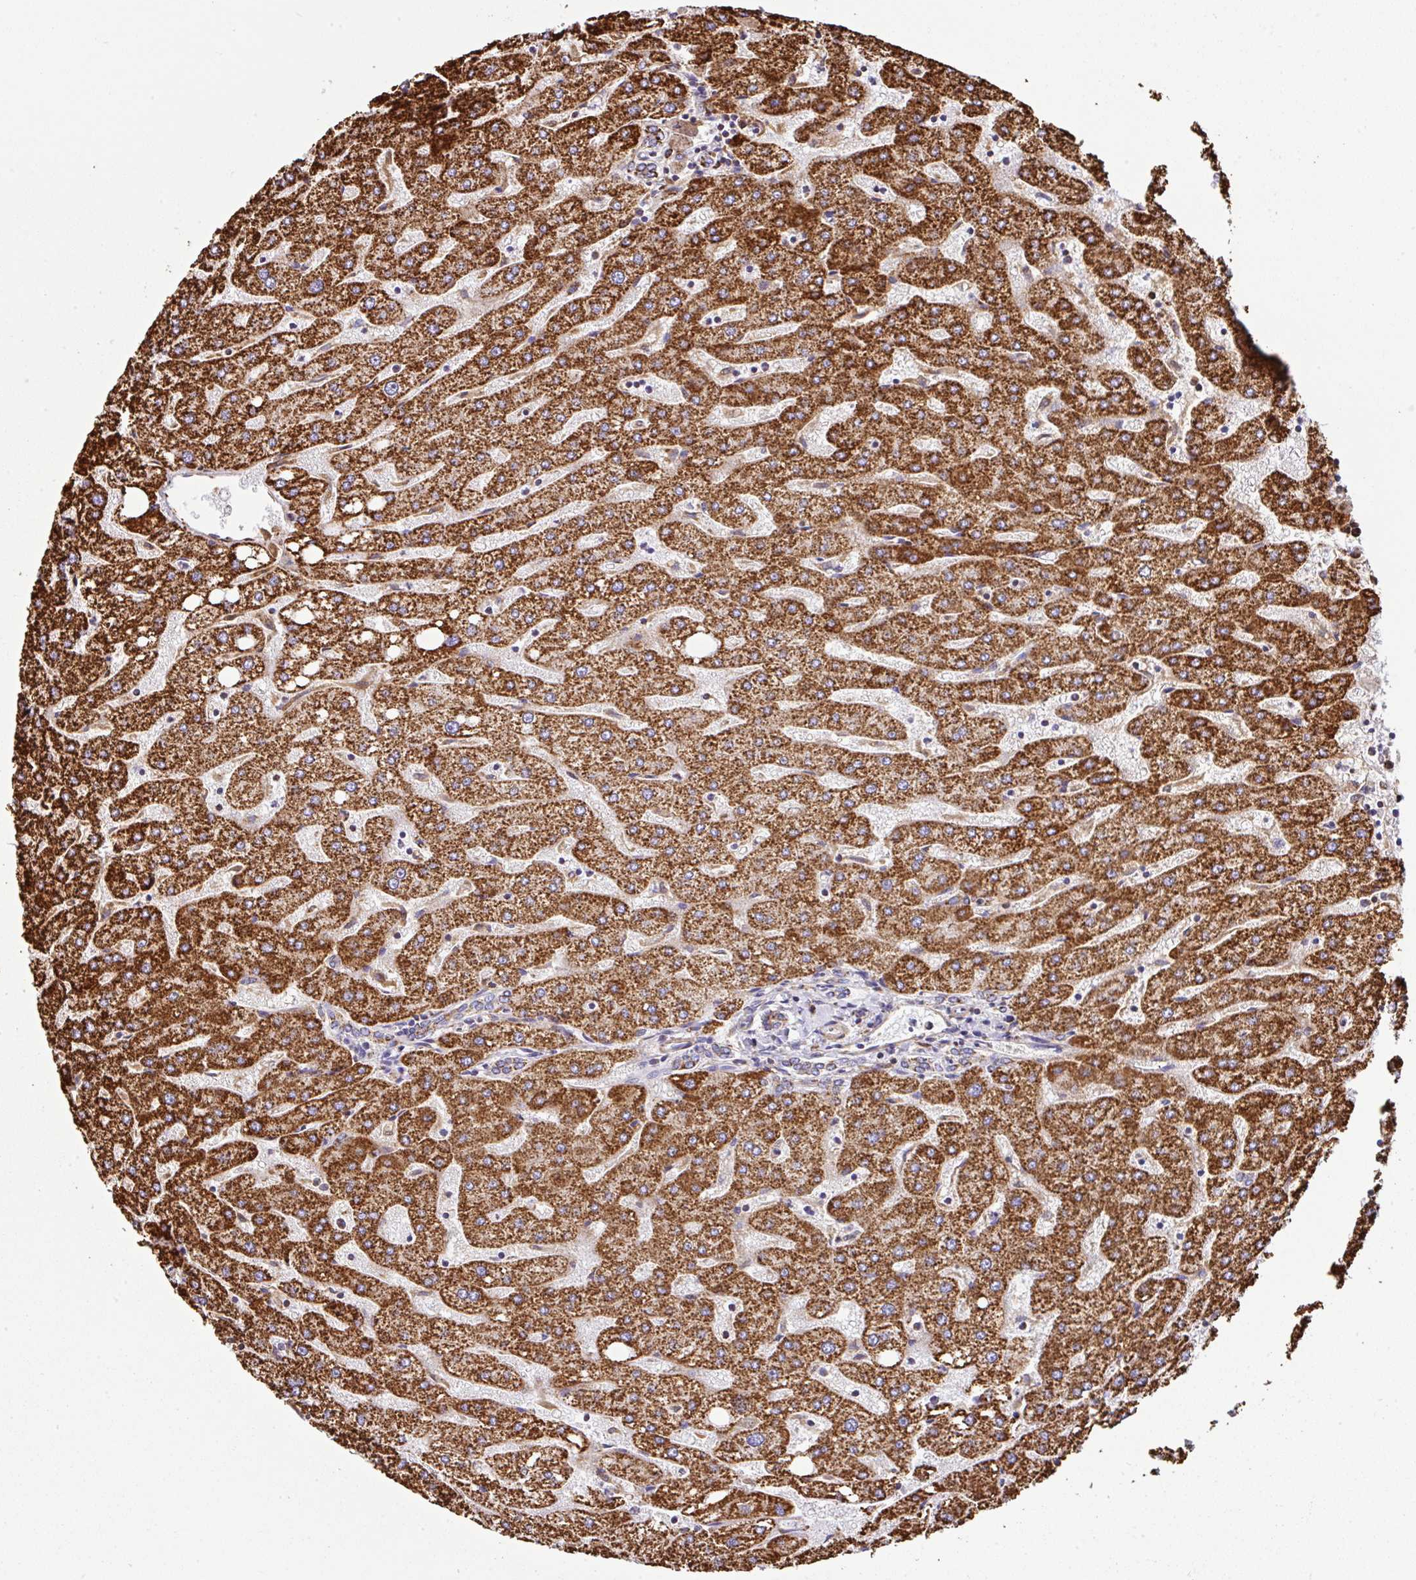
{"staining": {"intensity": "moderate", "quantity": ">75%", "location": "cytoplasmic/membranous"}, "tissue": "liver", "cell_type": "Cholangiocytes", "image_type": "normal", "snomed": [{"axis": "morphology", "description": "Normal tissue, NOS"}, {"axis": "topography", "description": "Liver"}], "caption": "Approximately >75% of cholangiocytes in normal human liver reveal moderate cytoplasmic/membranous protein staining as visualized by brown immunohistochemical staining.", "gene": "ANKRD33B", "patient": {"sex": "male", "age": 67}}